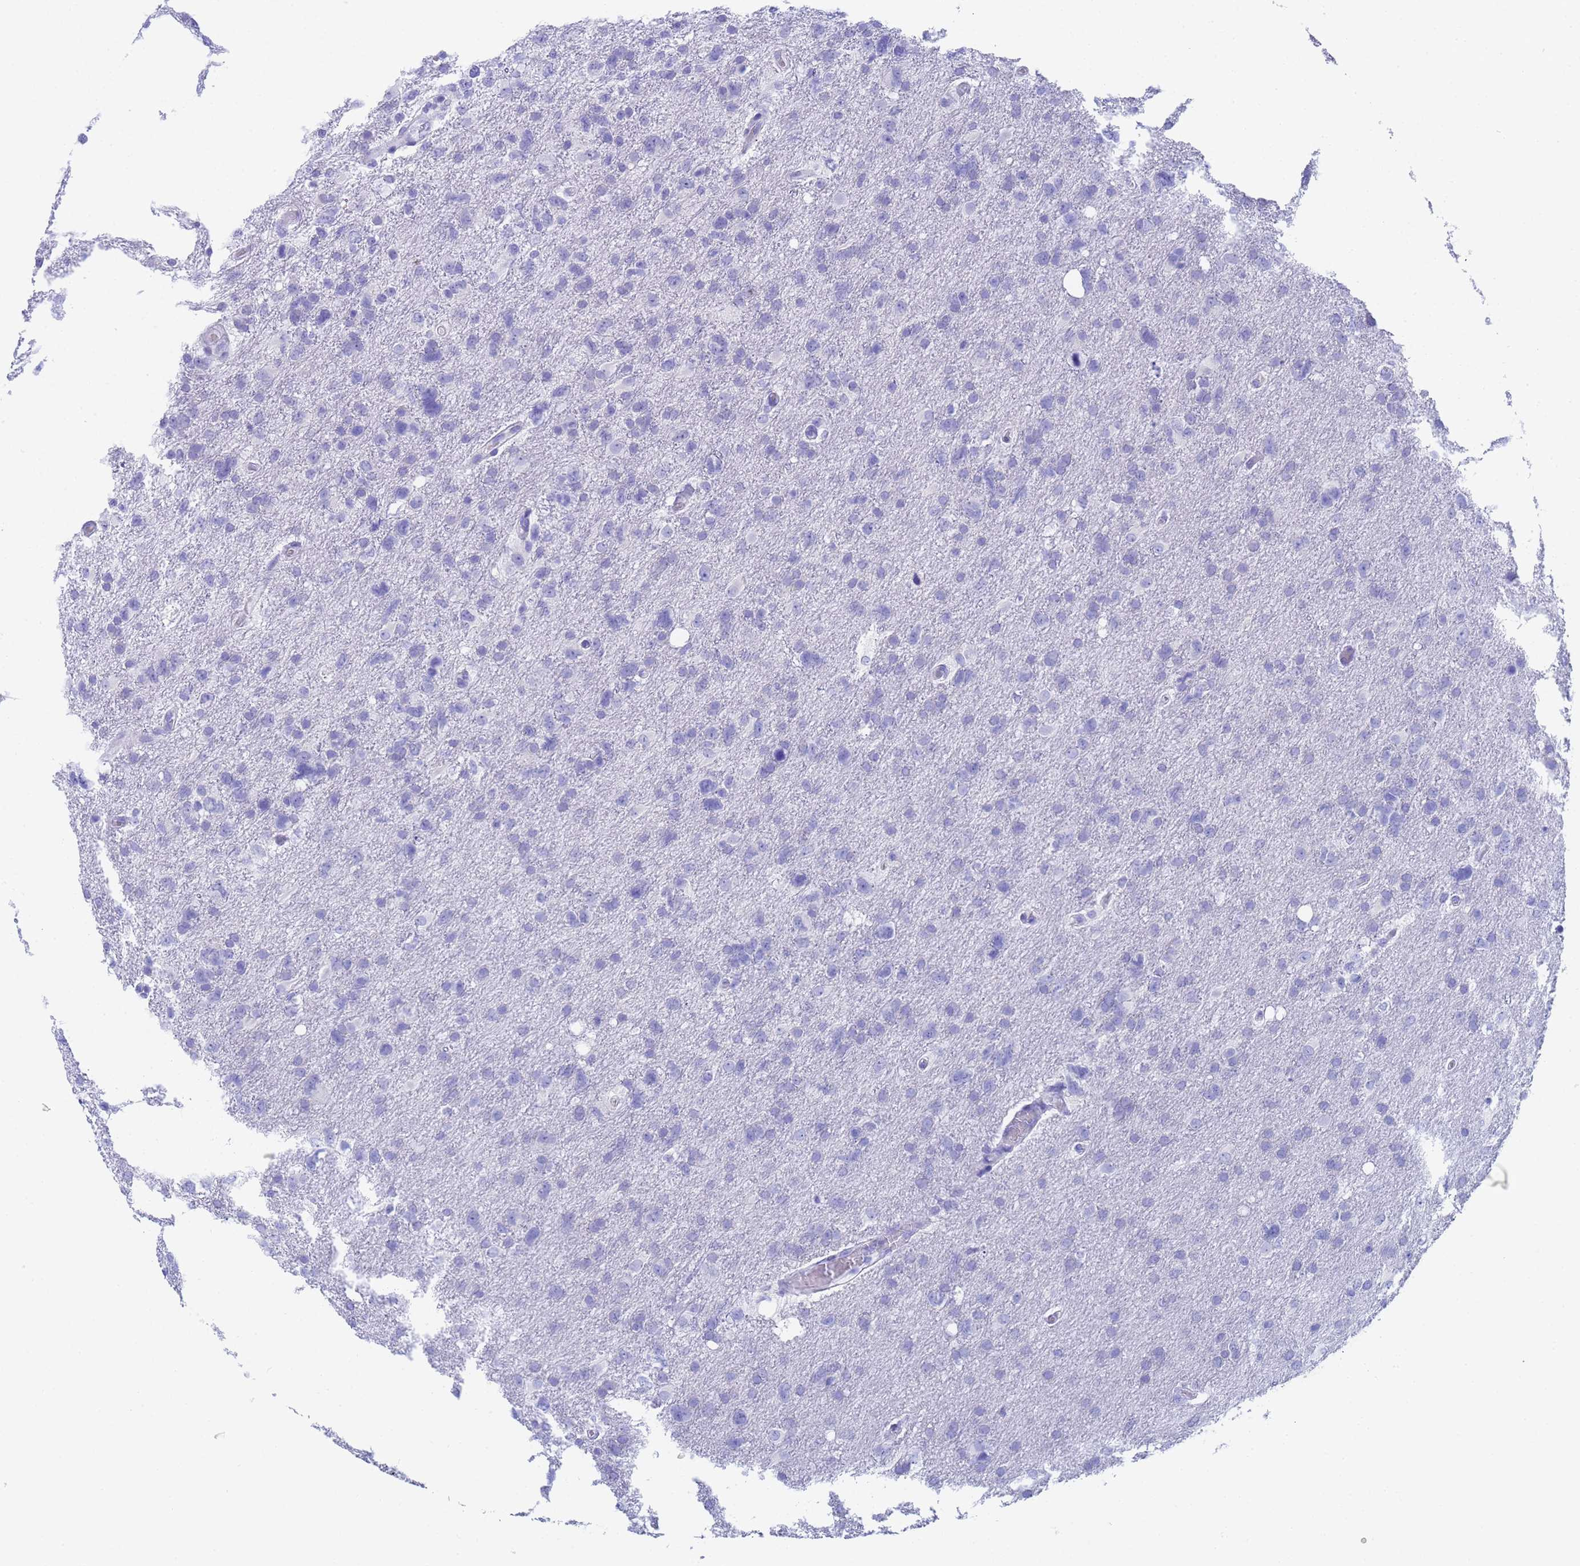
{"staining": {"intensity": "negative", "quantity": "none", "location": "none"}, "tissue": "glioma", "cell_type": "Tumor cells", "image_type": "cancer", "snomed": [{"axis": "morphology", "description": "Glioma, malignant, High grade"}, {"axis": "topography", "description": "Brain"}], "caption": "A photomicrograph of malignant glioma (high-grade) stained for a protein displays no brown staining in tumor cells.", "gene": "STATH", "patient": {"sex": "male", "age": 61}}